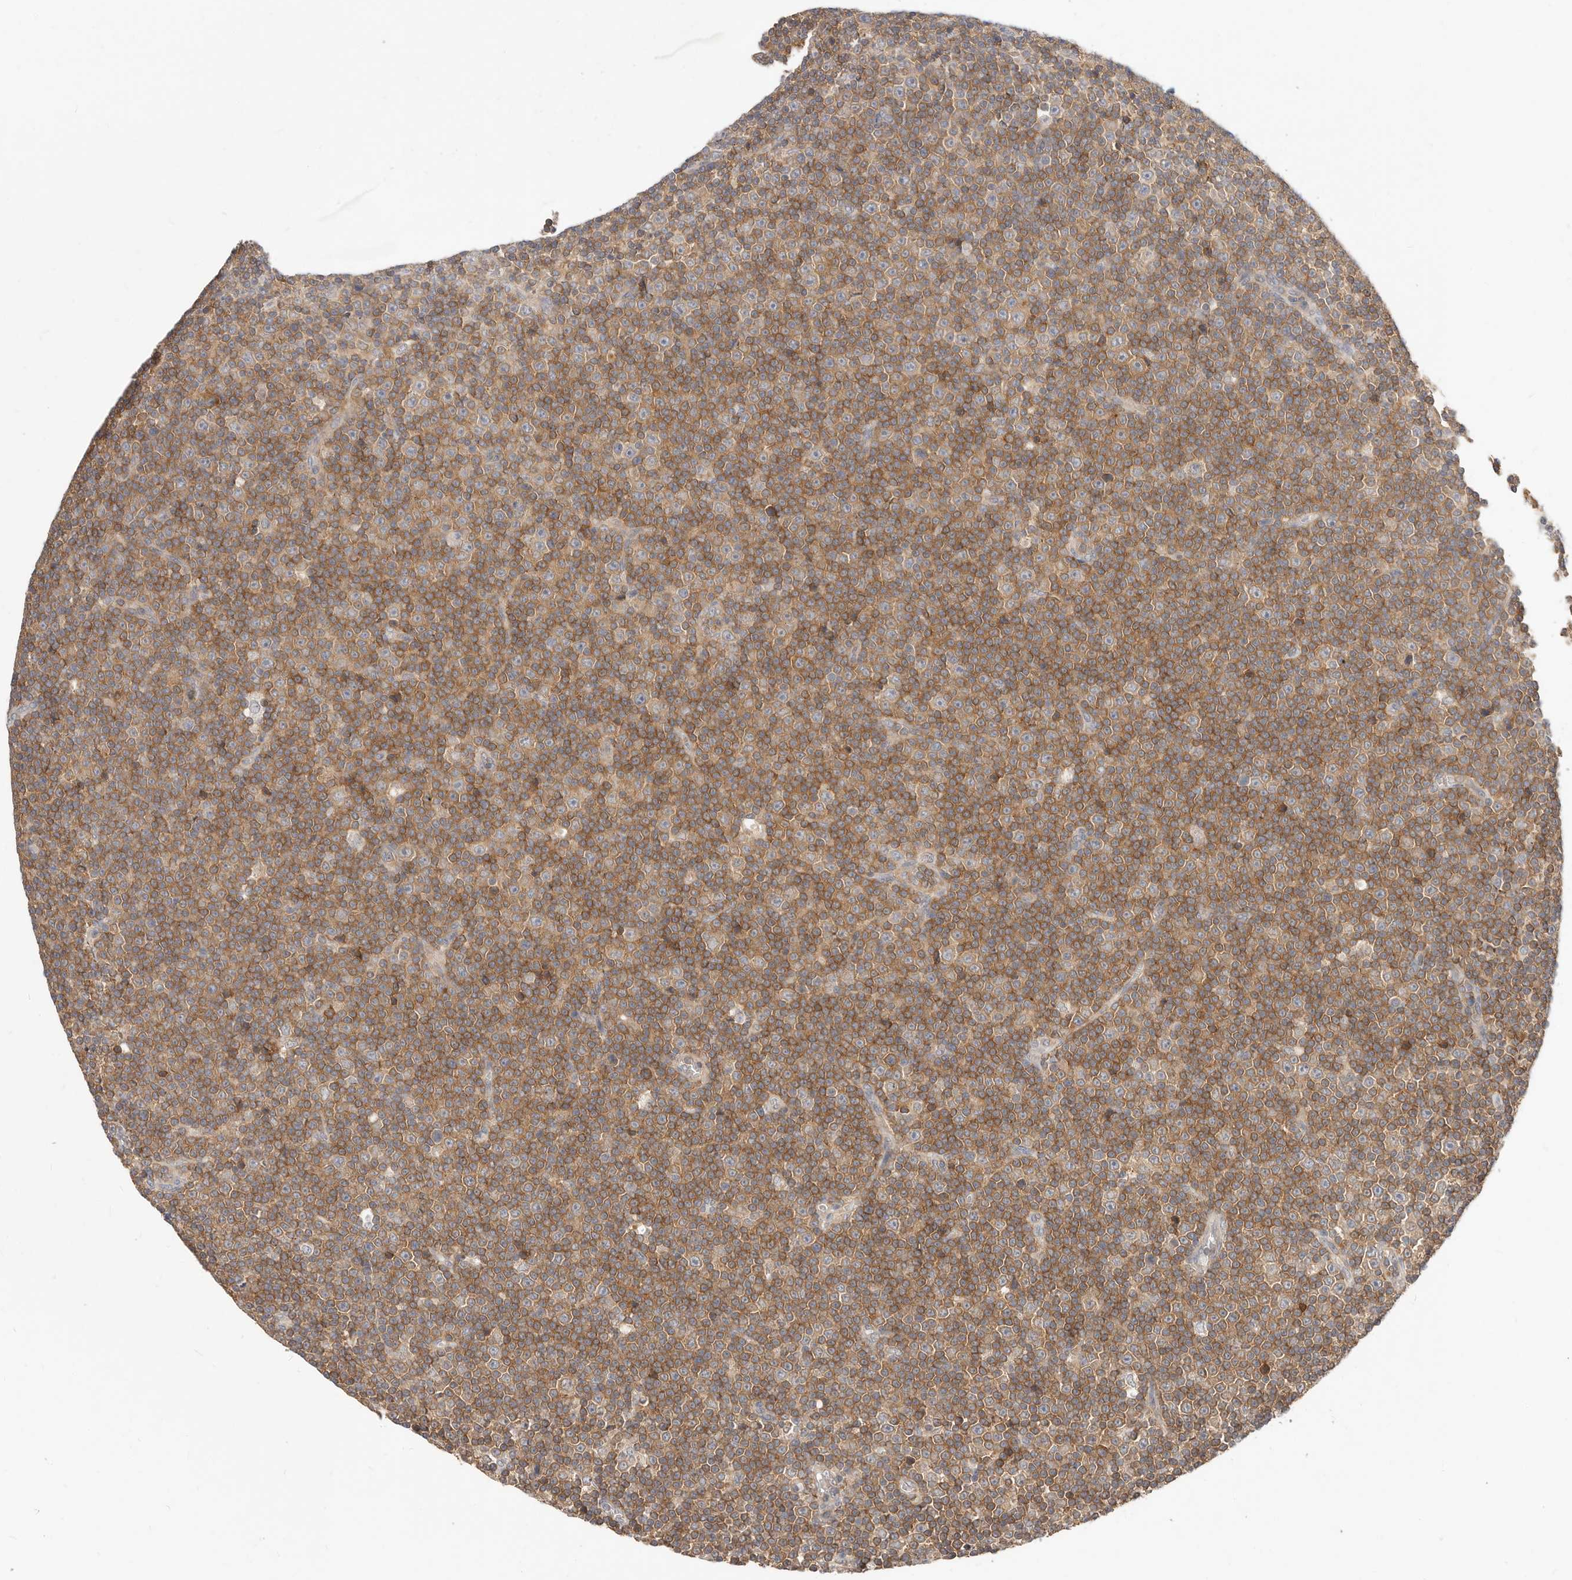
{"staining": {"intensity": "moderate", "quantity": ">75%", "location": "cytoplasmic/membranous"}, "tissue": "lymphoma", "cell_type": "Tumor cells", "image_type": "cancer", "snomed": [{"axis": "morphology", "description": "Malignant lymphoma, non-Hodgkin's type, Low grade"}, {"axis": "topography", "description": "Lymph node"}], "caption": "A medium amount of moderate cytoplasmic/membranous positivity is identified in about >75% of tumor cells in lymphoma tissue. The staining is performed using DAB (3,3'-diaminobenzidine) brown chromogen to label protein expression. The nuclei are counter-stained blue using hematoxylin.", "gene": "DTNBP1", "patient": {"sex": "female", "age": 67}}